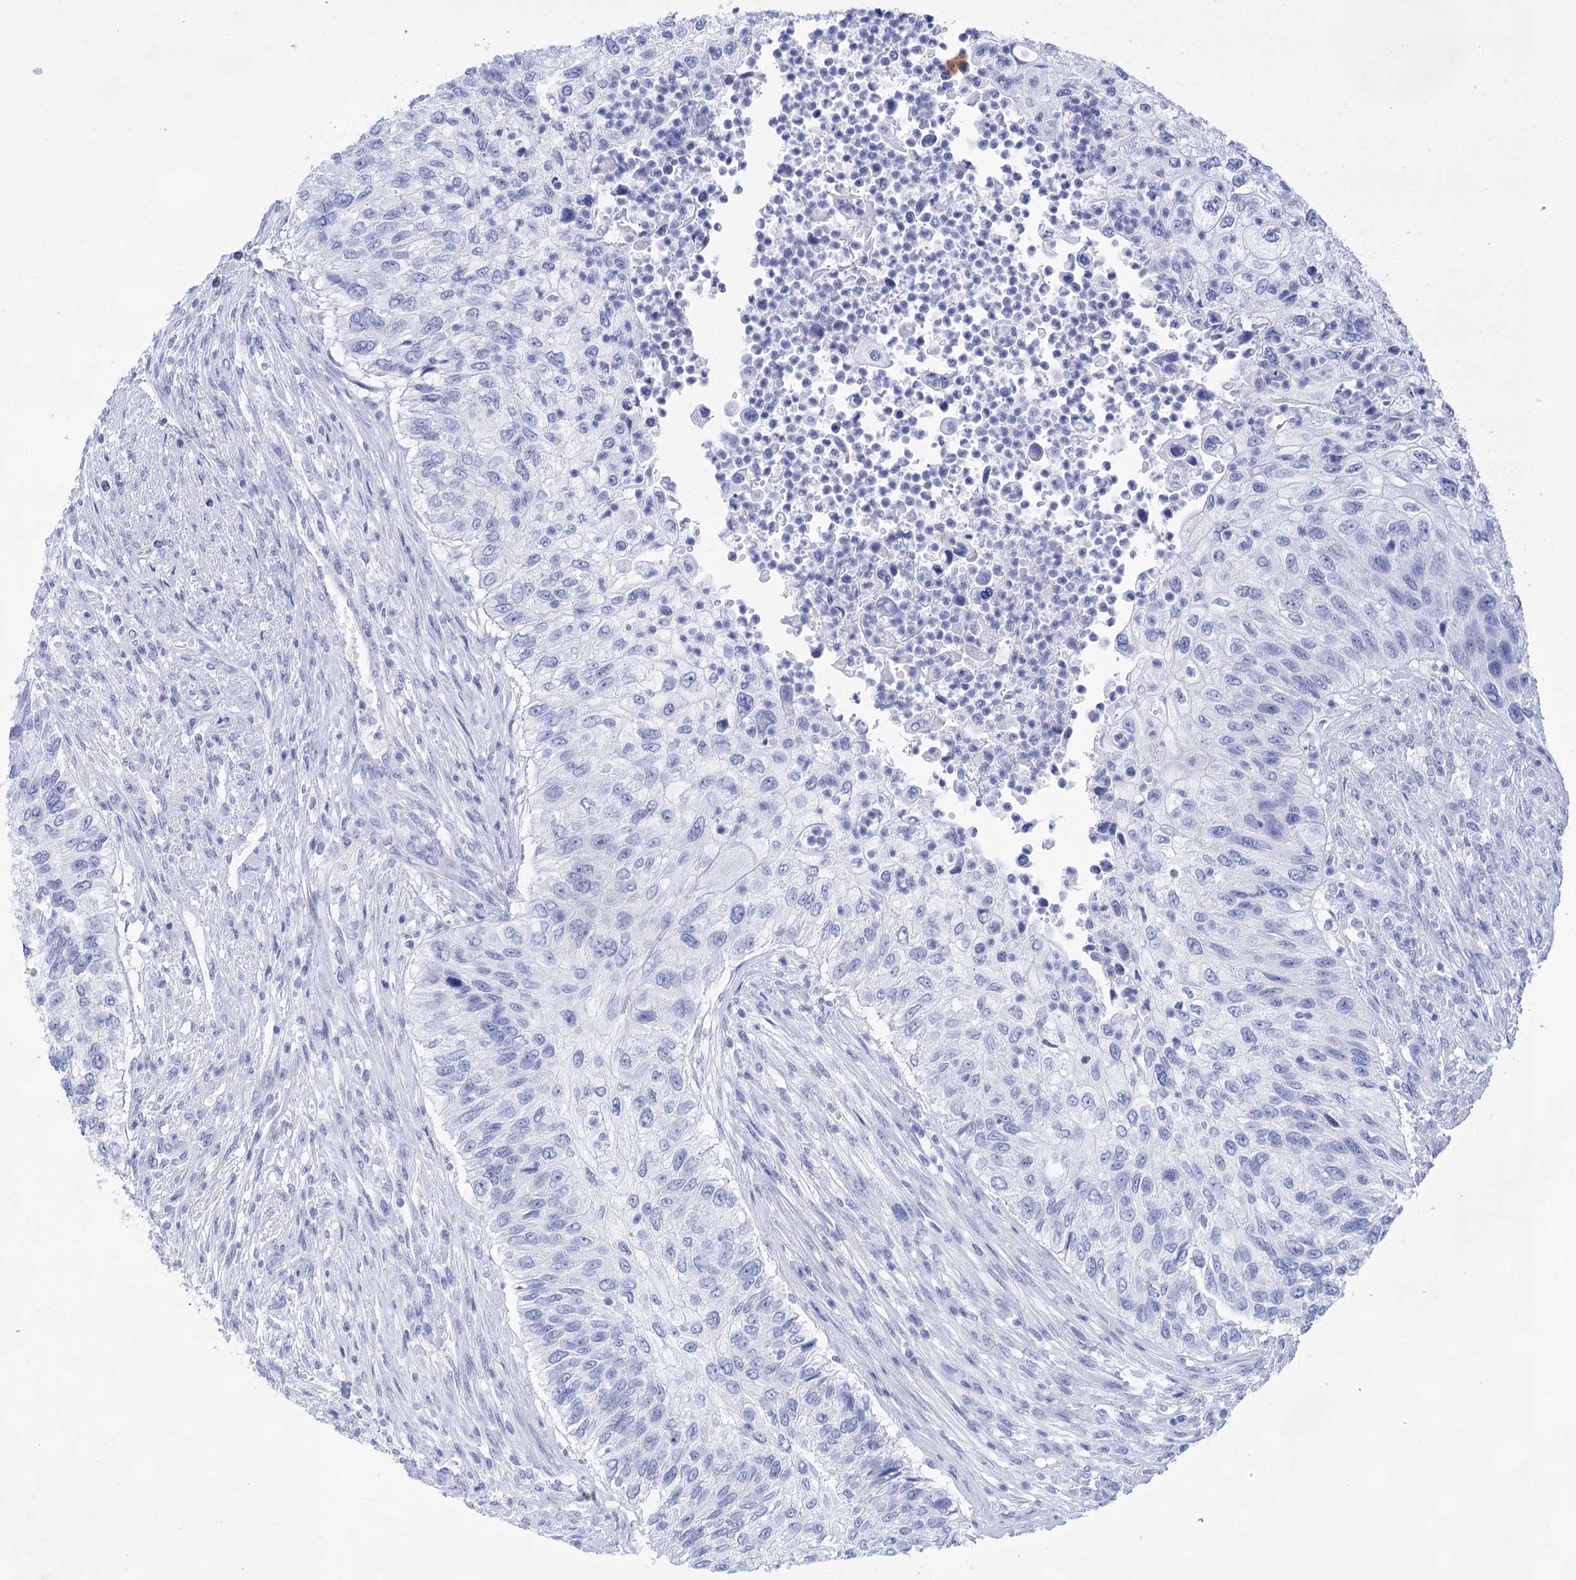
{"staining": {"intensity": "negative", "quantity": "none", "location": "none"}, "tissue": "urothelial cancer", "cell_type": "Tumor cells", "image_type": "cancer", "snomed": [{"axis": "morphology", "description": "Urothelial carcinoma, High grade"}, {"axis": "topography", "description": "Urinary bladder"}], "caption": "Photomicrograph shows no significant protein staining in tumor cells of urothelial cancer.", "gene": "LALBA", "patient": {"sex": "female", "age": 60}}